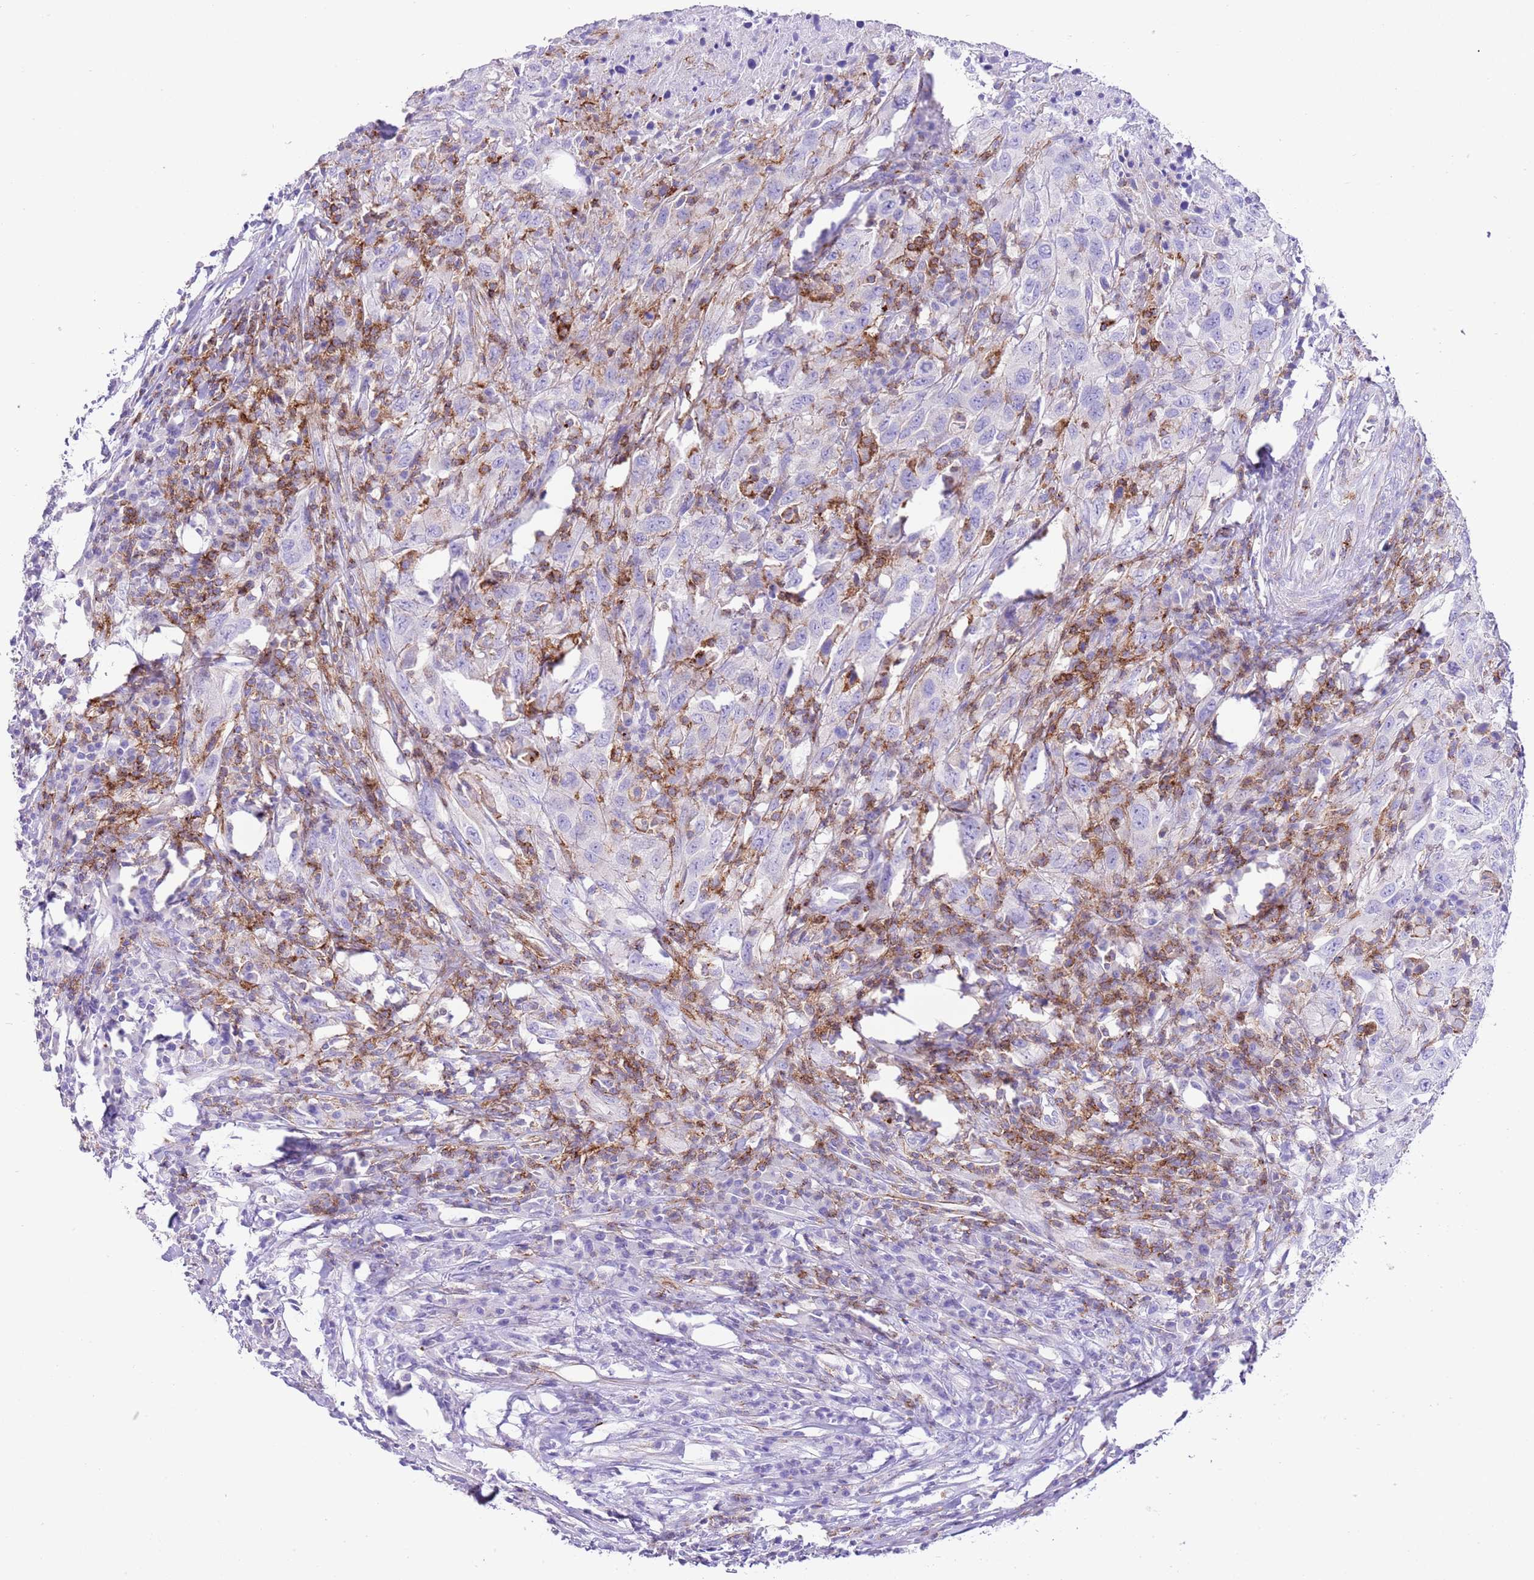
{"staining": {"intensity": "negative", "quantity": "none", "location": "none"}, "tissue": "urothelial cancer", "cell_type": "Tumor cells", "image_type": "cancer", "snomed": [{"axis": "morphology", "description": "Urothelial carcinoma, High grade"}, {"axis": "topography", "description": "Urinary bladder"}], "caption": "IHC photomicrograph of human urothelial cancer stained for a protein (brown), which exhibits no positivity in tumor cells.", "gene": "ALDH3A1", "patient": {"sex": "male", "age": 61}}